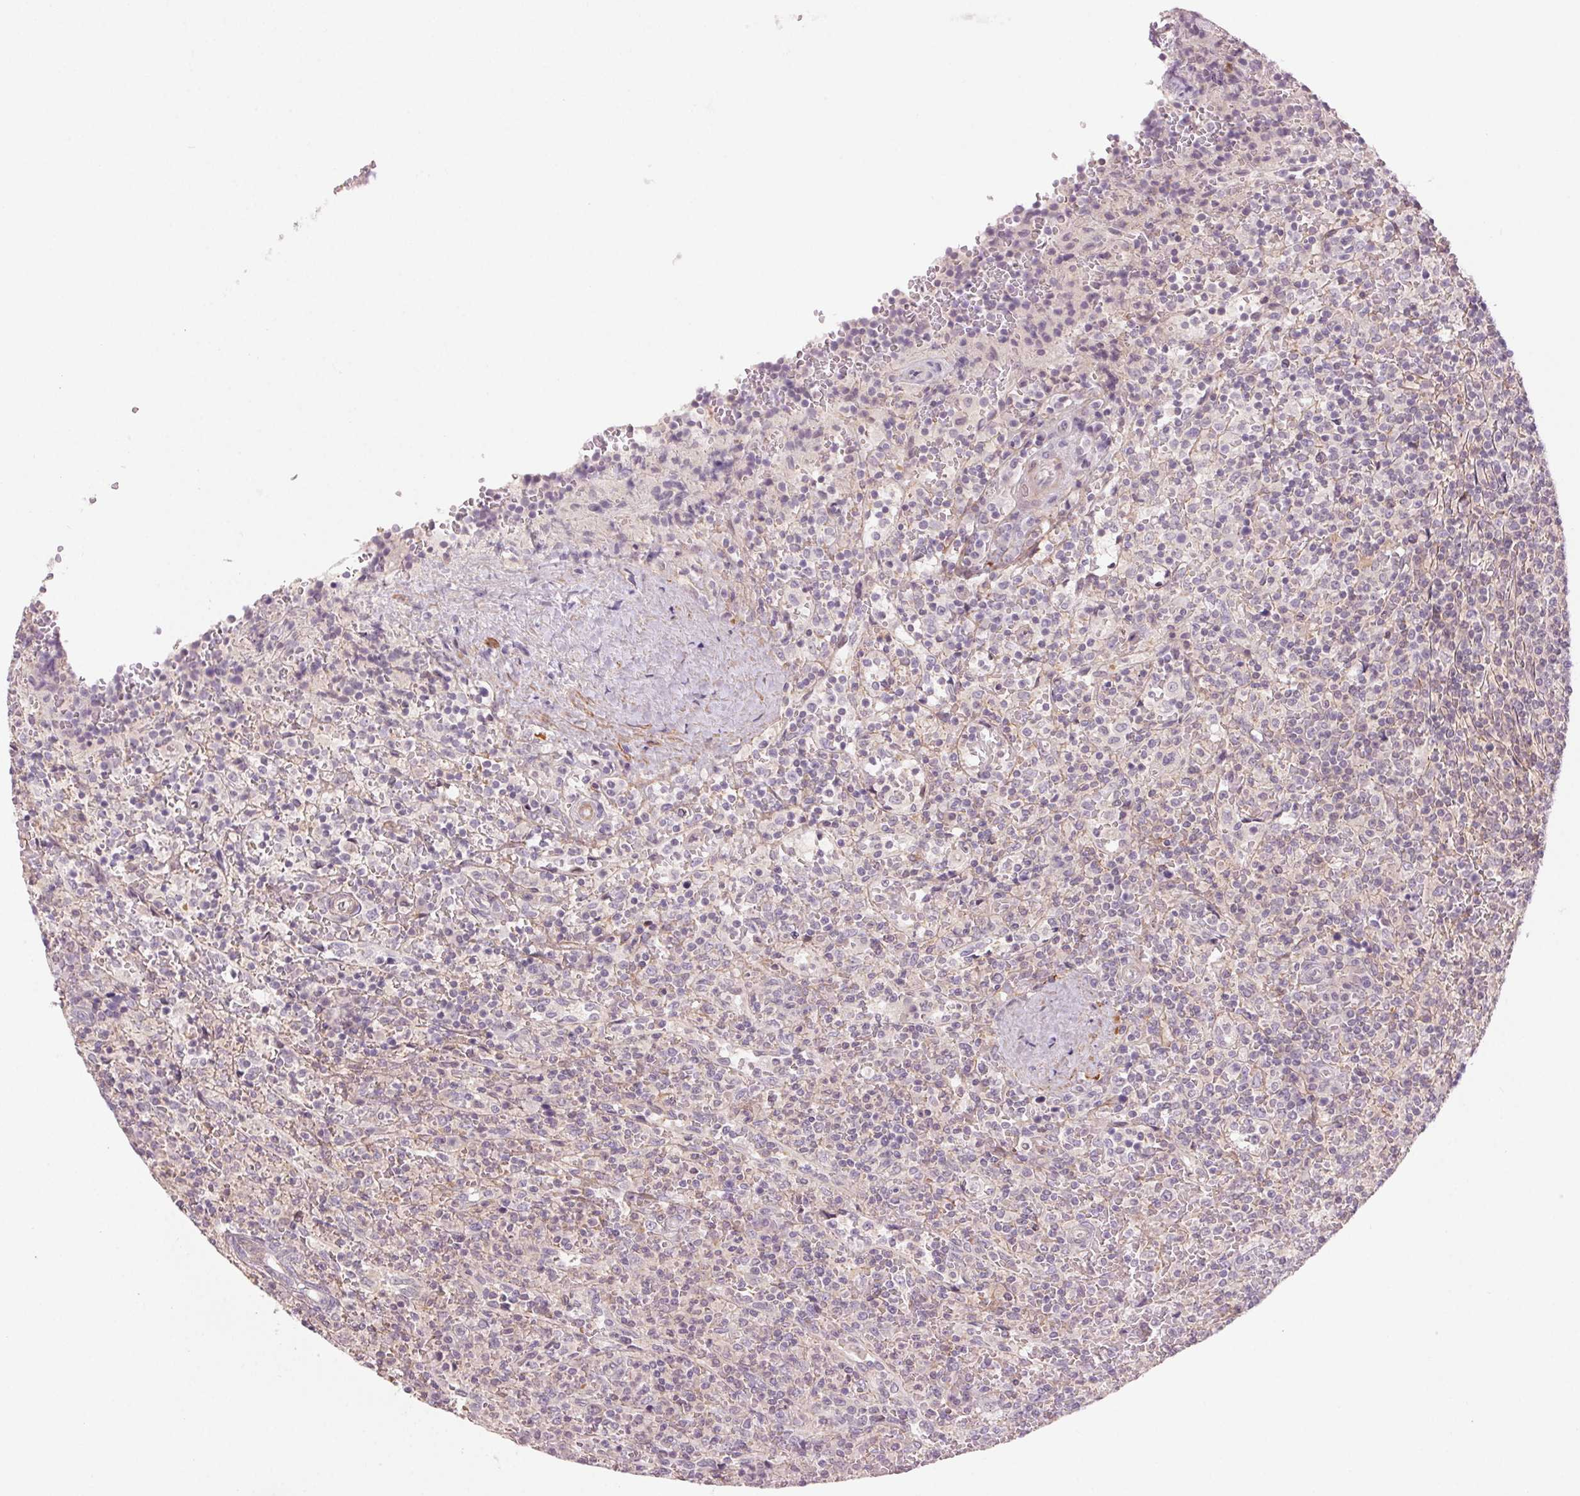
{"staining": {"intensity": "negative", "quantity": "none", "location": "none"}, "tissue": "lymphoma", "cell_type": "Tumor cells", "image_type": "cancer", "snomed": [{"axis": "morphology", "description": "Malignant lymphoma, non-Hodgkin's type, Low grade"}, {"axis": "topography", "description": "Spleen"}], "caption": "Image shows no protein positivity in tumor cells of malignant lymphoma, non-Hodgkin's type (low-grade) tissue. (DAB immunohistochemistry (IHC) visualized using brightfield microscopy, high magnification).", "gene": "HHLA2", "patient": {"sex": "male", "age": 62}}